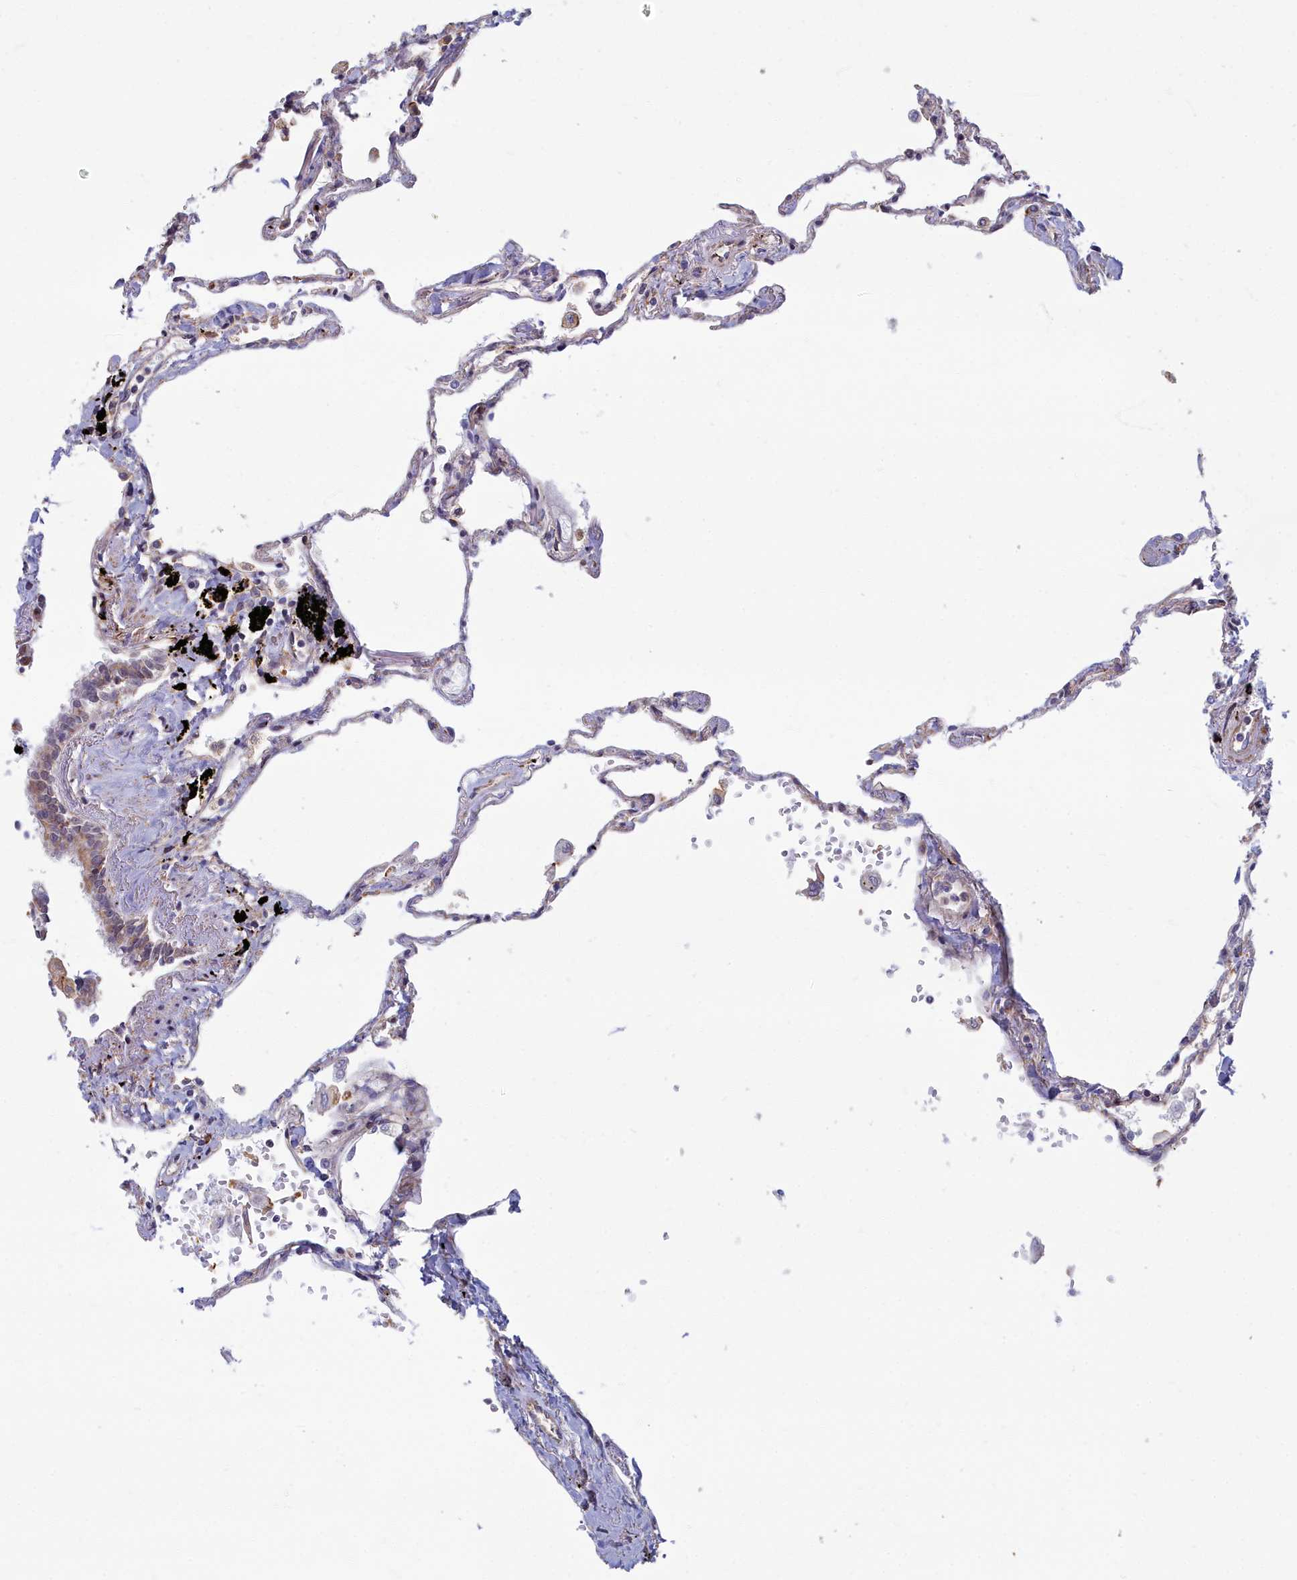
{"staining": {"intensity": "moderate", "quantity": "25%-75%", "location": "cytoplasmic/membranous,nuclear"}, "tissue": "lung", "cell_type": "Alveolar cells", "image_type": "normal", "snomed": [{"axis": "morphology", "description": "Normal tissue, NOS"}, {"axis": "topography", "description": "Lung"}], "caption": "An IHC photomicrograph of benign tissue is shown. Protein staining in brown labels moderate cytoplasmic/membranous,nuclear positivity in lung within alveolar cells.", "gene": "MAK16", "patient": {"sex": "female", "age": 67}}